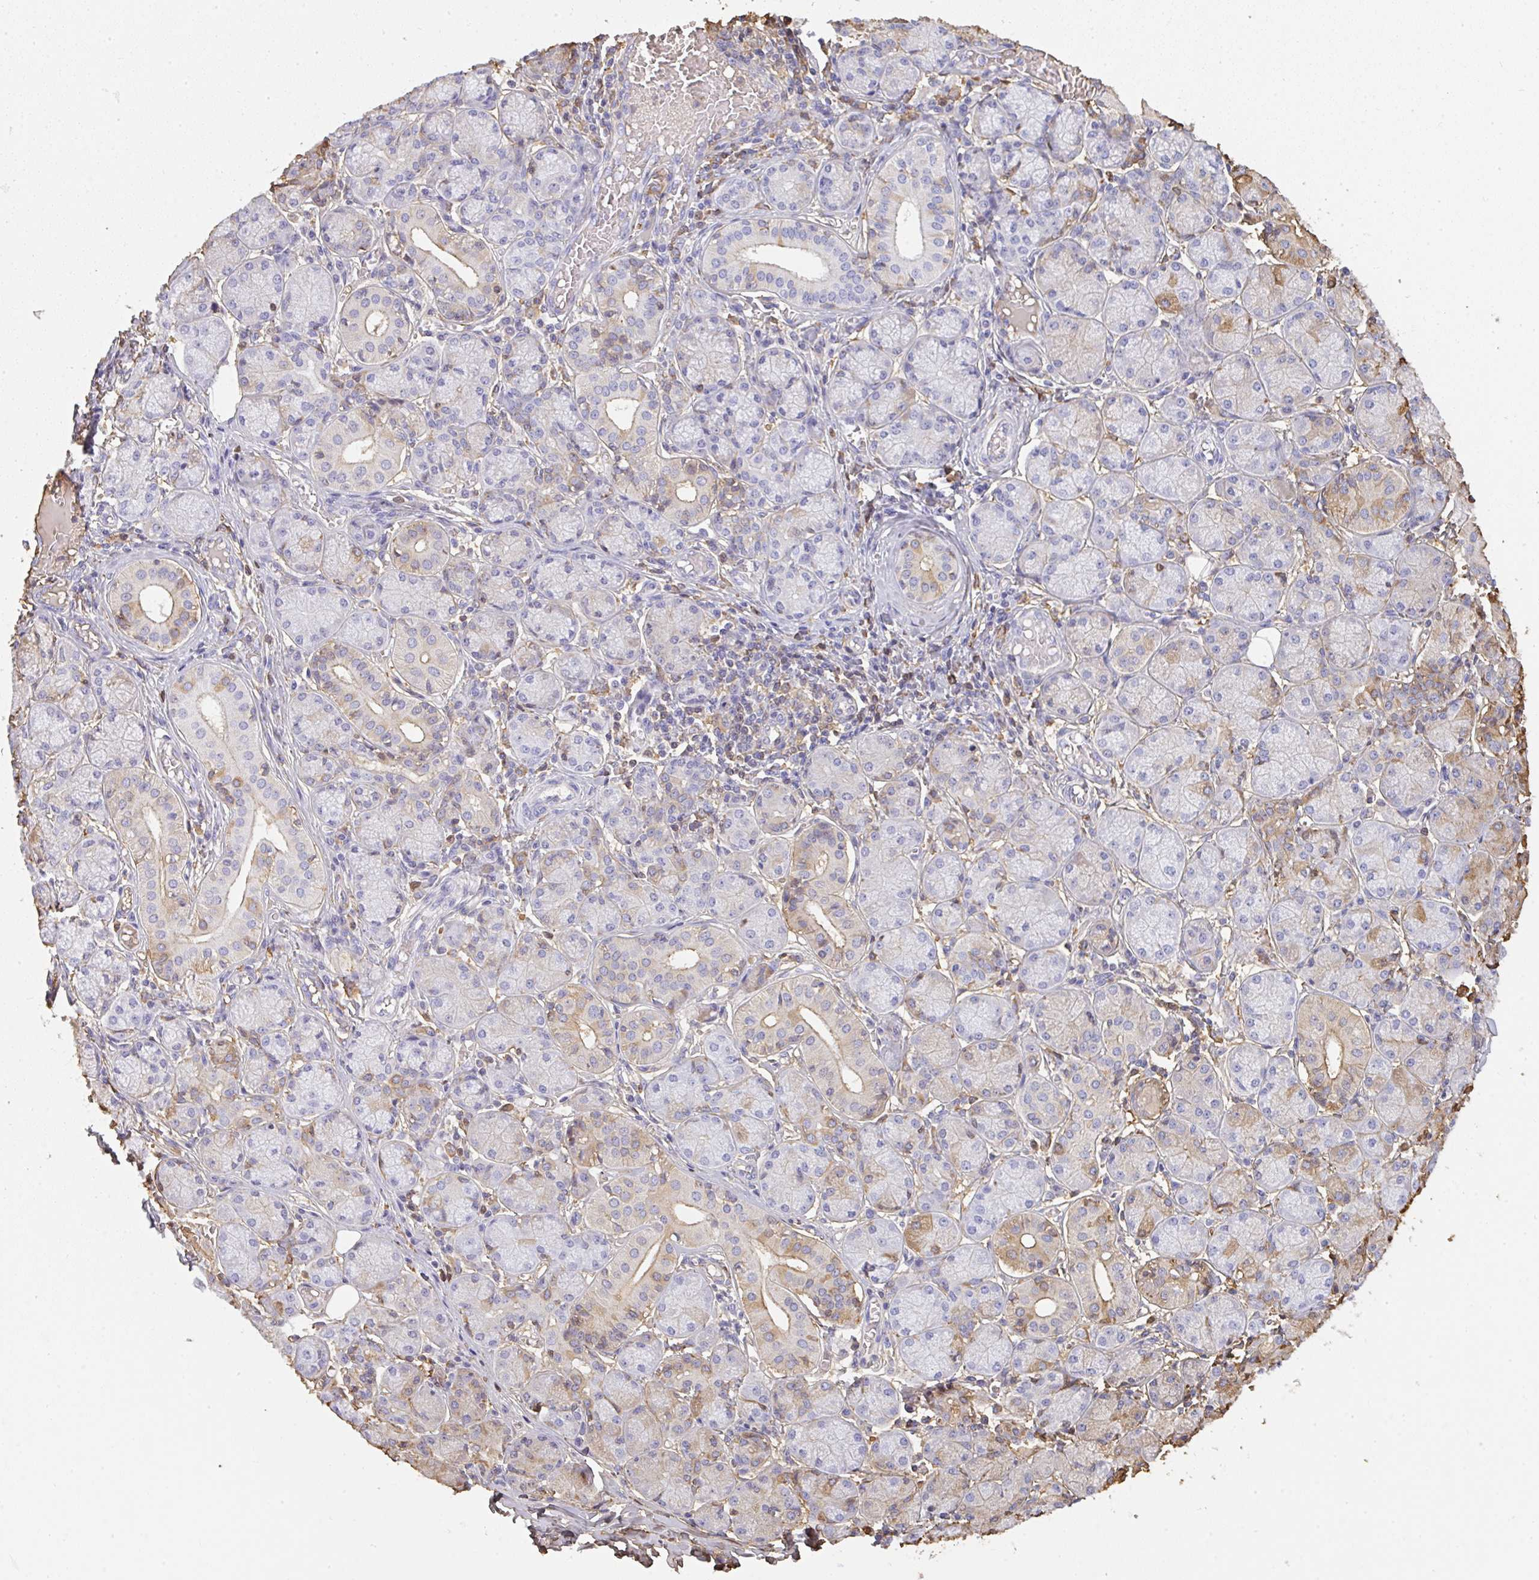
{"staining": {"intensity": "weak", "quantity": "<25%", "location": "cytoplasmic/membranous"}, "tissue": "salivary gland", "cell_type": "Glandular cells", "image_type": "normal", "snomed": [{"axis": "morphology", "description": "Normal tissue, NOS"}, {"axis": "topography", "description": "Salivary gland"}], "caption": "Immunohistochemical staining of unremarkable human salivary gland exhibits no significant staining in glandular cells.", "gene": "SMYD5", "patient": {"sex": "female", "age": 24}}